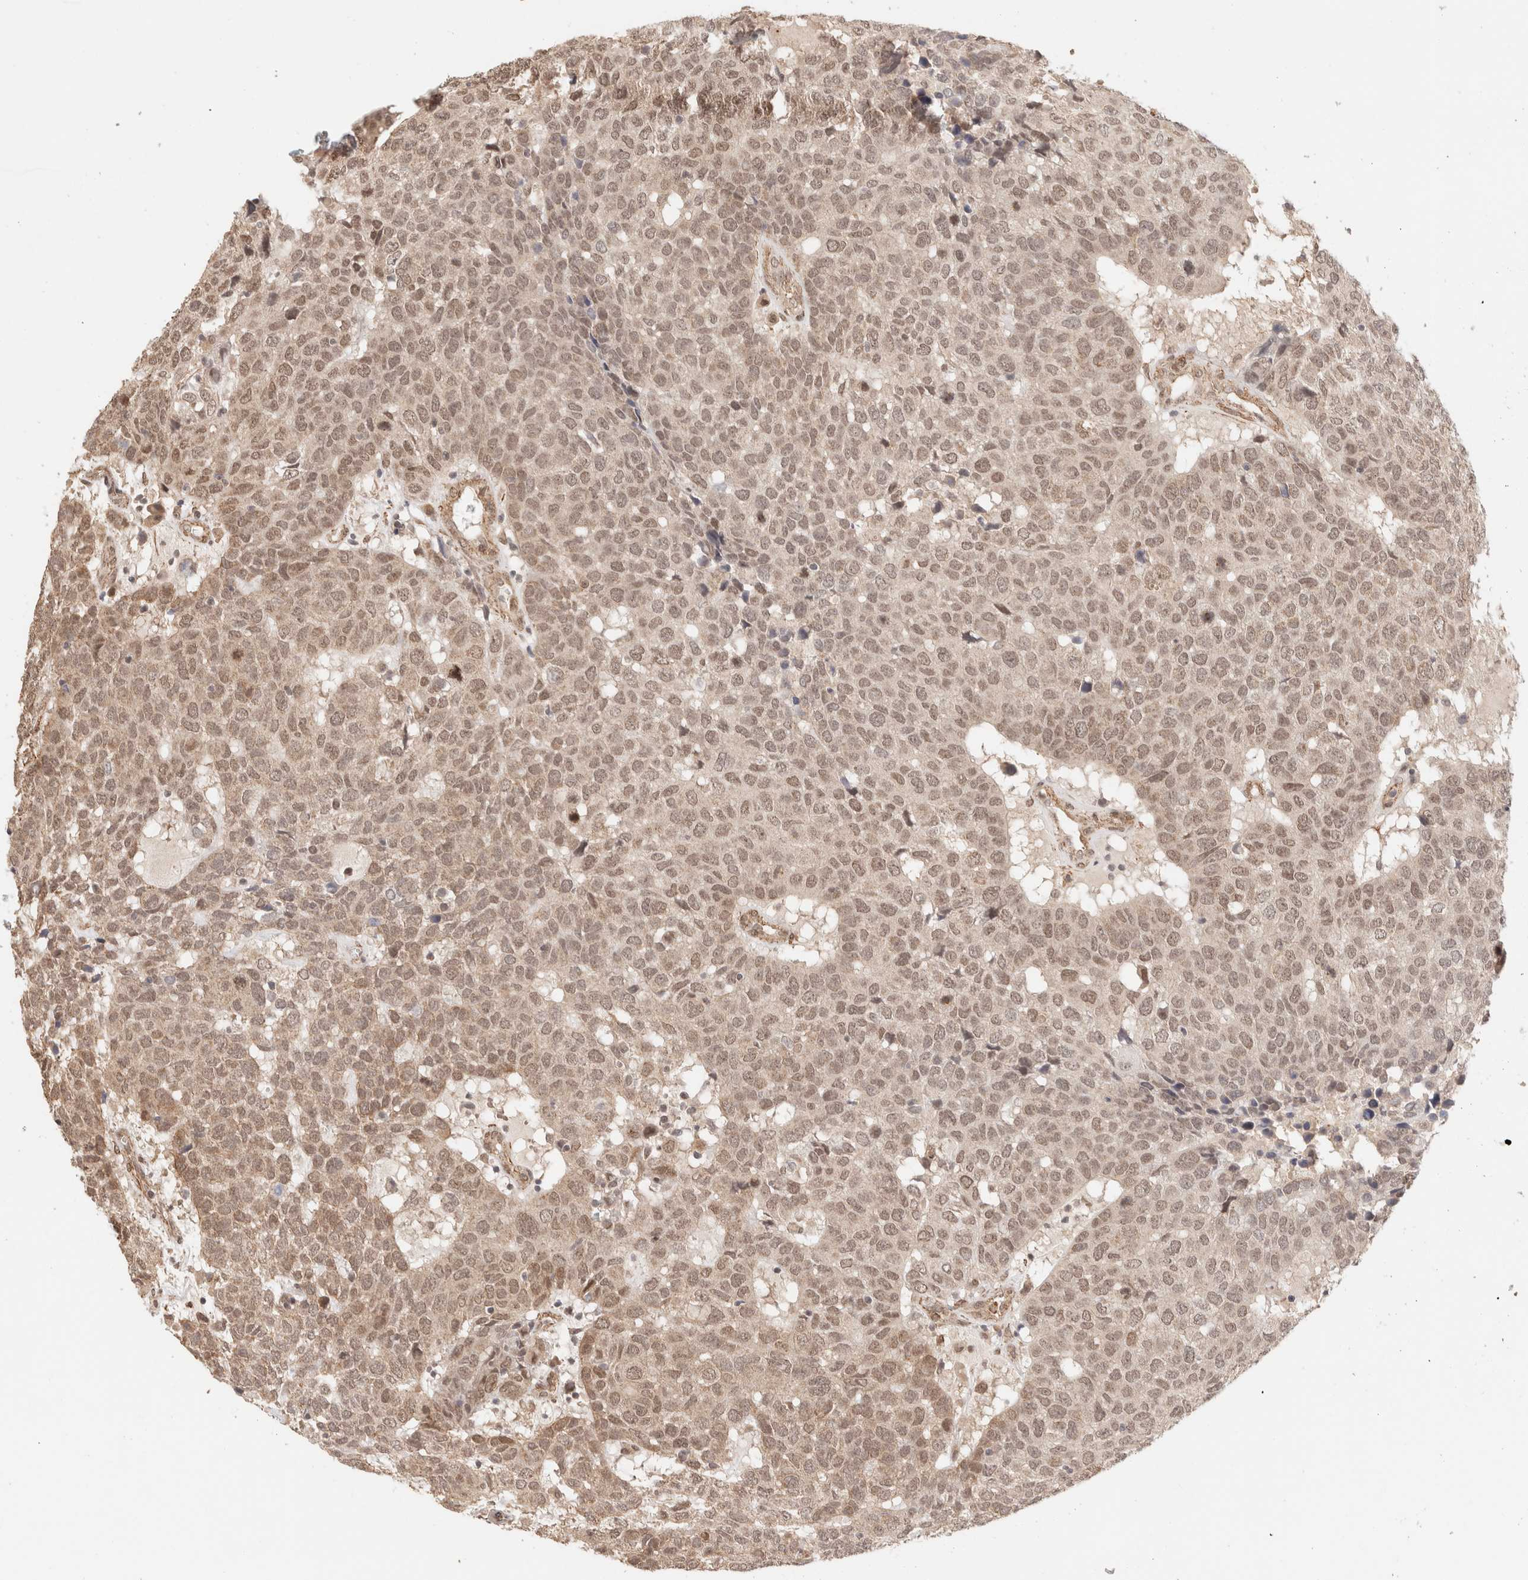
{"staining": {"intensity": "moderate", "quantity": ">75%", "location": "nuclear"}, "tissue": "head and neck cancer", "cell_type": "Tumor cells", "image_type": "cancer", "snomed": [{"axis": "morphology", "description": "Squamous cell carcinoma, NOS"}, {"axis": "topography", "description": "Head-Neck"}], "caption": "This micrograph reveals IHC staining of head and neck cancer (squamous cell carcinoma), with medium moderate nuclear positivity in approximately >75% of tumor cells.", "gene": "BRPF3", "patient": {"sex": "male", "age": 66}}